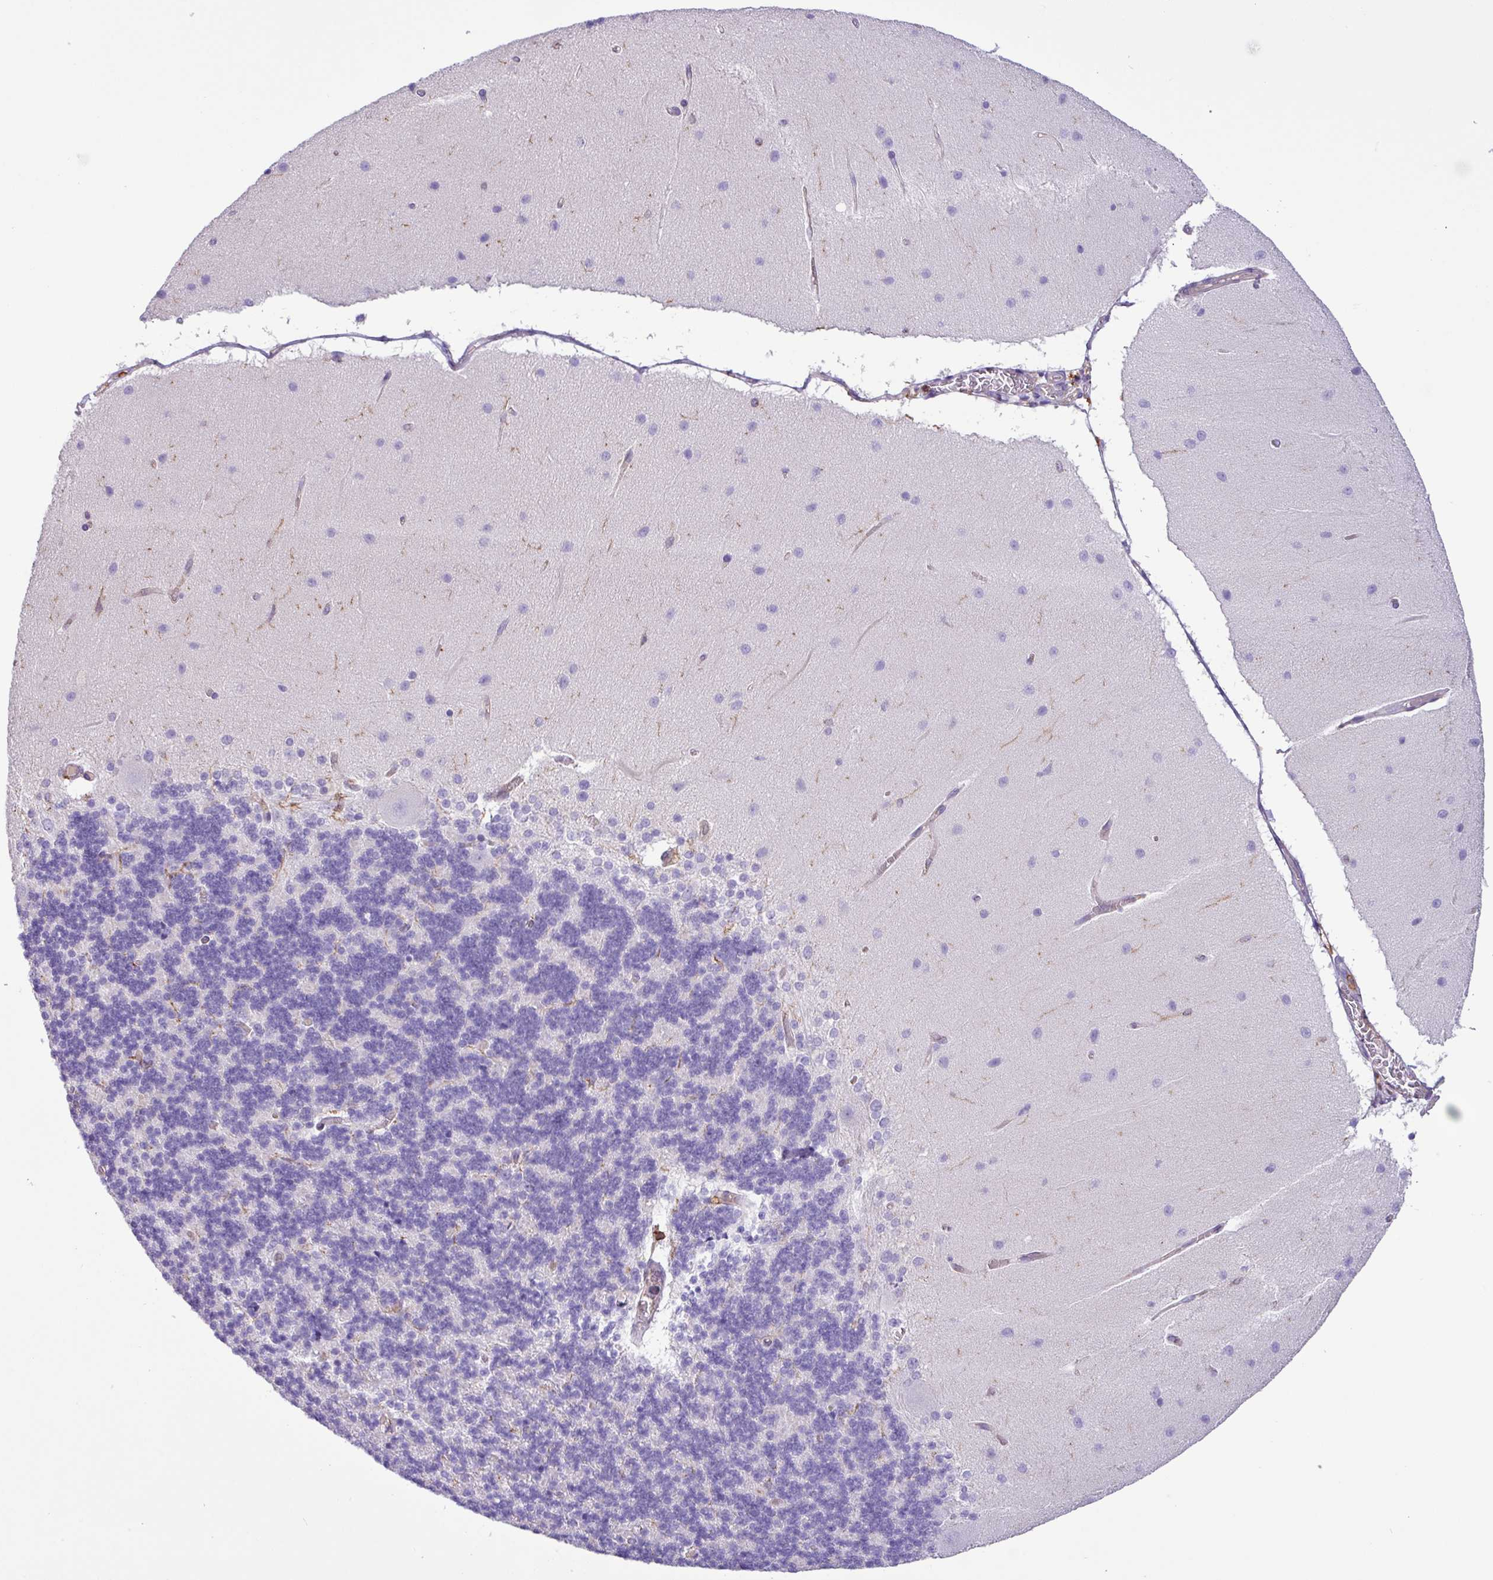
{"staining": {"intensity": "negative", "quantity": "none", "location": "none"}, "tissue": "cerebellum", "cell_type": "Cells in granular layer", "image_type": "normal", "snomed": [{"axis": "morphology", "description": "Normal tissue, NOS"}, {"axis": "topography", "description": "Cerebellum"}], "caption": "High power microscopy image of an IHC histopathology image of benign cerebellum, revealing no significant positivity in cells in granular layer. The staining was performed using DAB to visualize the protein expression in brown, while the nuclei were stained in blue with hematoxylin (Magnification: 20x).", "gene": "PPP1R18", "patient": {"sex": "female", "age": 54}}